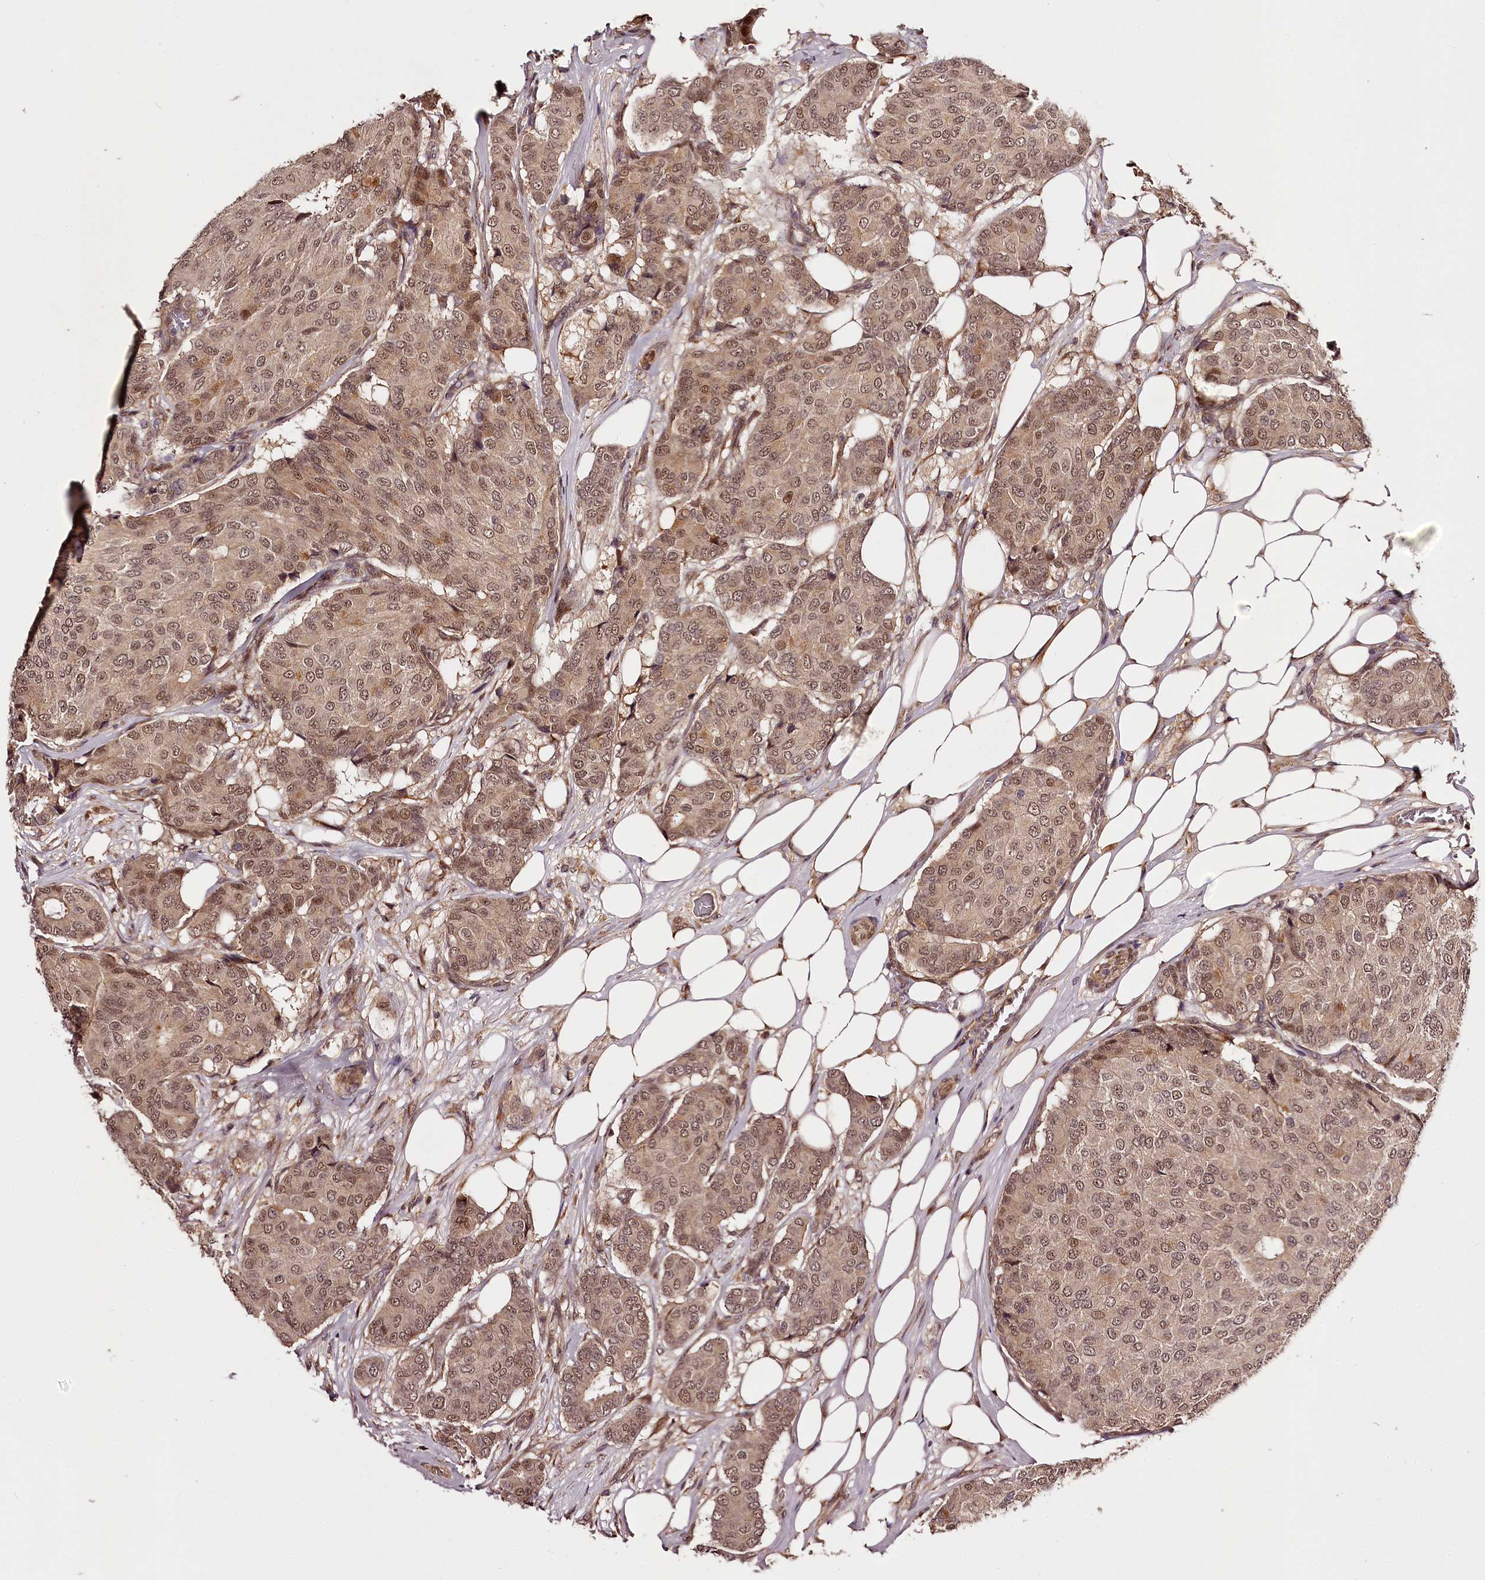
{"staining": {"intensity": "moderate", "quantity": ">75%", "location": "cytoplasmic/membranous,nuclear"}, "tissue": "breast cancer", "cell_type": "Tumor cells", "image_type": "cancer", "snomed": [{"axis": "morphology", "description": "Duct carcinoma"}, {"axis": "topography", "description": "Breast"}], "caption": "Immunohistochemistry image of human breast invasive ductal carcinoma stained for a protein (brown), which displays medium levels of moderate cytoplasmic/membranous and nuclear staining in about >75% of tumor cells.", "gene": "MAML3", "patient": {"sex": "female", "age": 75}}